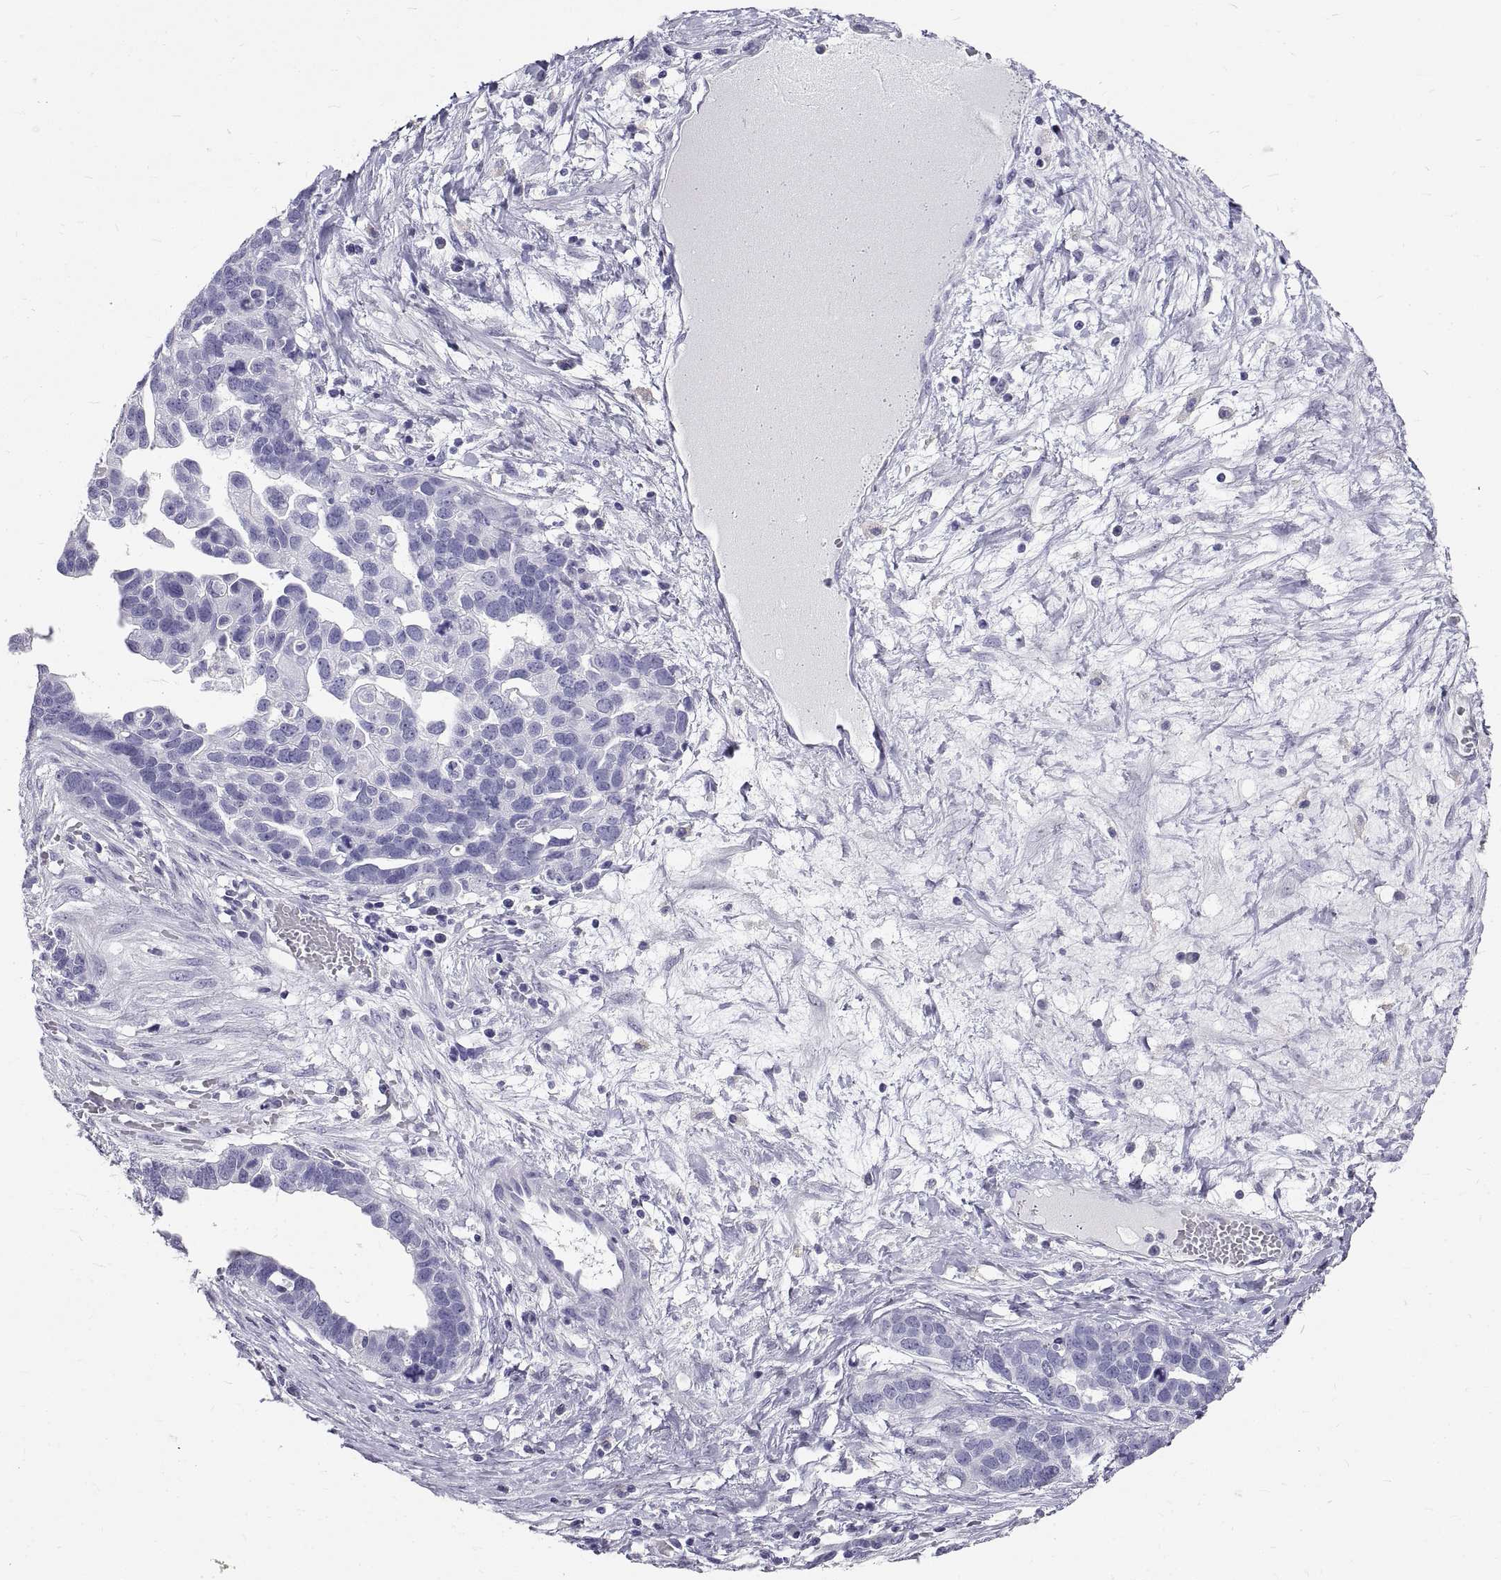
{"staining": {"intensity": "negative", "quantity": "none", "location": "none"}, "tissue": "ovarian cancer", "cell_type": "Tumor cells", "image_type": "cancer", "snomed": [{"axis": "morphology", "description": "Cystadenocarcinoma, serous, NOS"}, {"axis": "topography", "description": "Ovary"}], "caption": "The histopathology image displays no staining of tumor cells in serous cystadenocarcinoma (ovarian). (DAB (3,3'-diaminobenzidine) immunohistochemistry visualized using brightfield microscopy, high magnification).", "gene": "GNG12", "patient": {"sex": "female", "age": 54}}